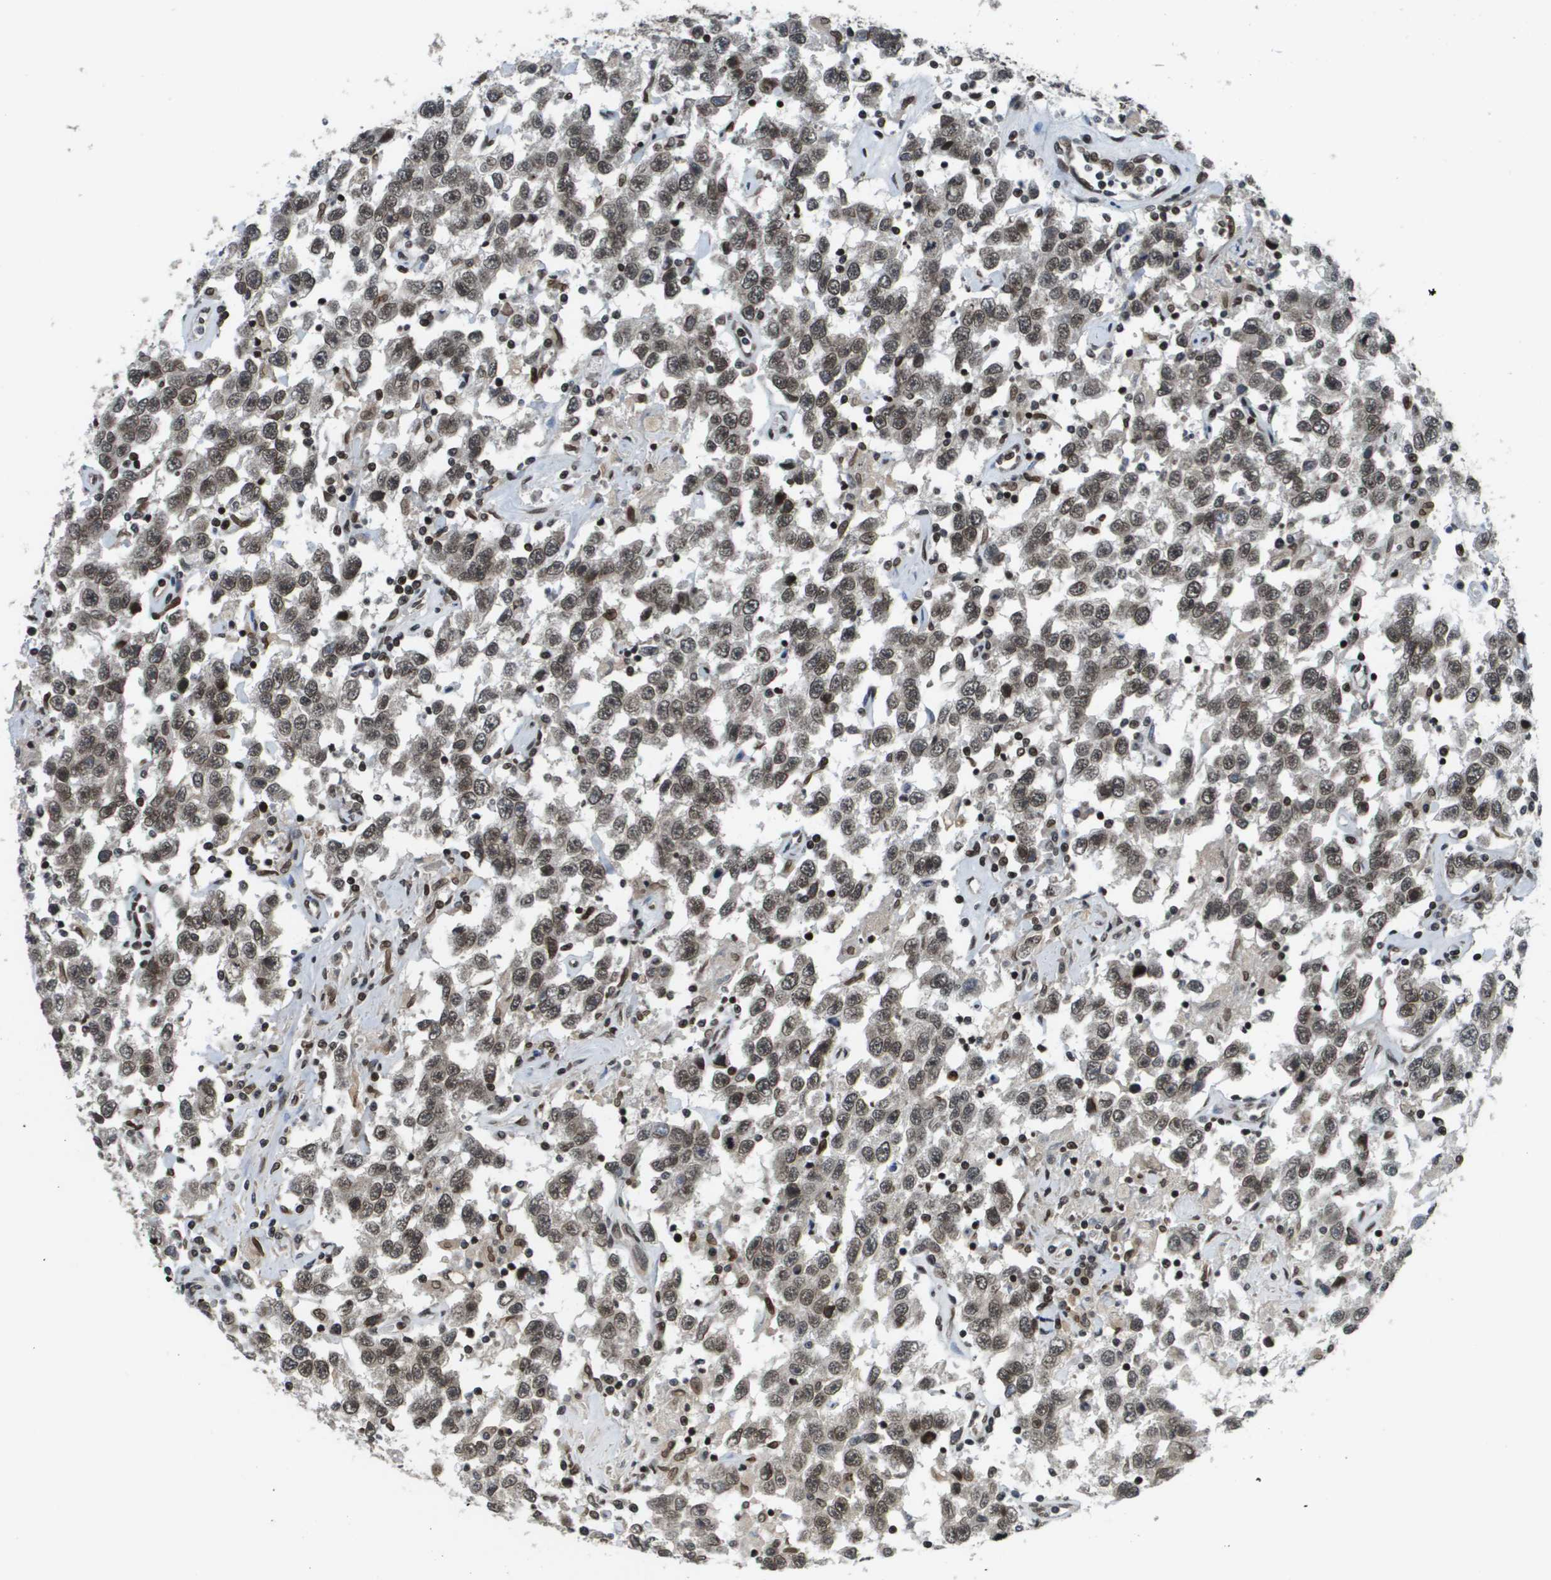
{"staining": {"intensity": "moderate", "quantity": ">75%", "location": "nuclear"}, "tissue": "testis cancer", "cell_type": "Tumor cells", "image_type": "cancer", "snomed": [{"axis": "morphology", "description": "Seminoma, NOS"}, {"axis": "topography", "description": "Testis"}], "caption": "DAB (3,3'-diaminobenzidine) immunohistochemical staining of testis cancer (seminoma) shows moderate nuclear protein positivity in approximately >75% of tumor cells. (DAB IHC with brightfield microscopy, high magnification).", "gene": "RECQL4", "patient": {"sex": "male", "age": 41}}